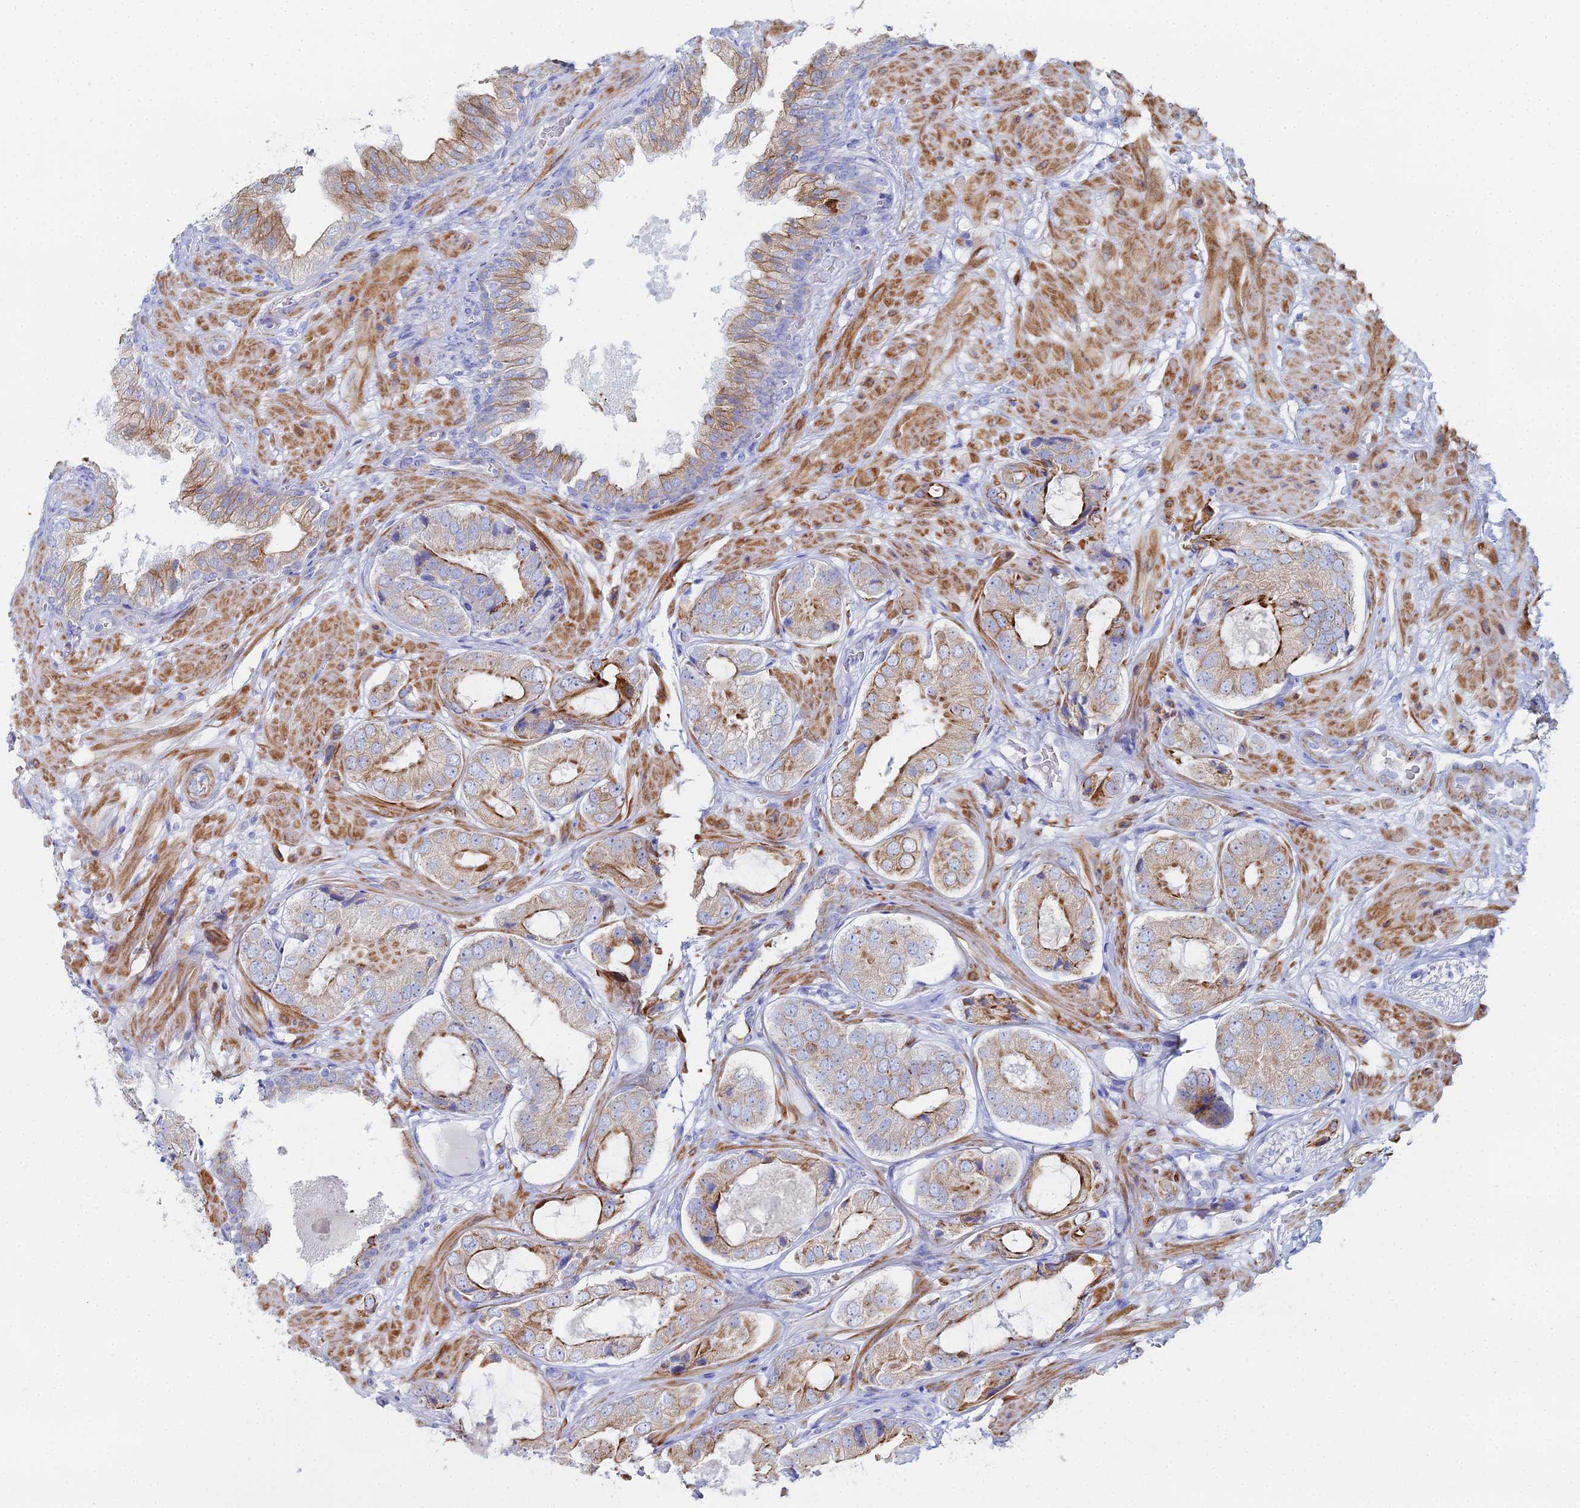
{"staining": {"intensity": "moderate", "quantity": "25%-75%", "location": "cytoplasmic/membranous"}, "tissue": "prostate cancer", "cell_type": "Tumor cells", "image_type": "cancer", "snomed": [{"axis": "morphology", "description": "Adenocarcinoma, High grade"}, {"axis": "topography", "description": "Prostate"}], "caption": "Immunohistochemical staining of human high-grade adenocarcinoma (prostate) exhibits moderate cytoplasmic/membranous protein positivity in approximately 25%-75% of tumor cells.", "gene": "DHX34", "patient": {"sex": "male", "age": 59}}